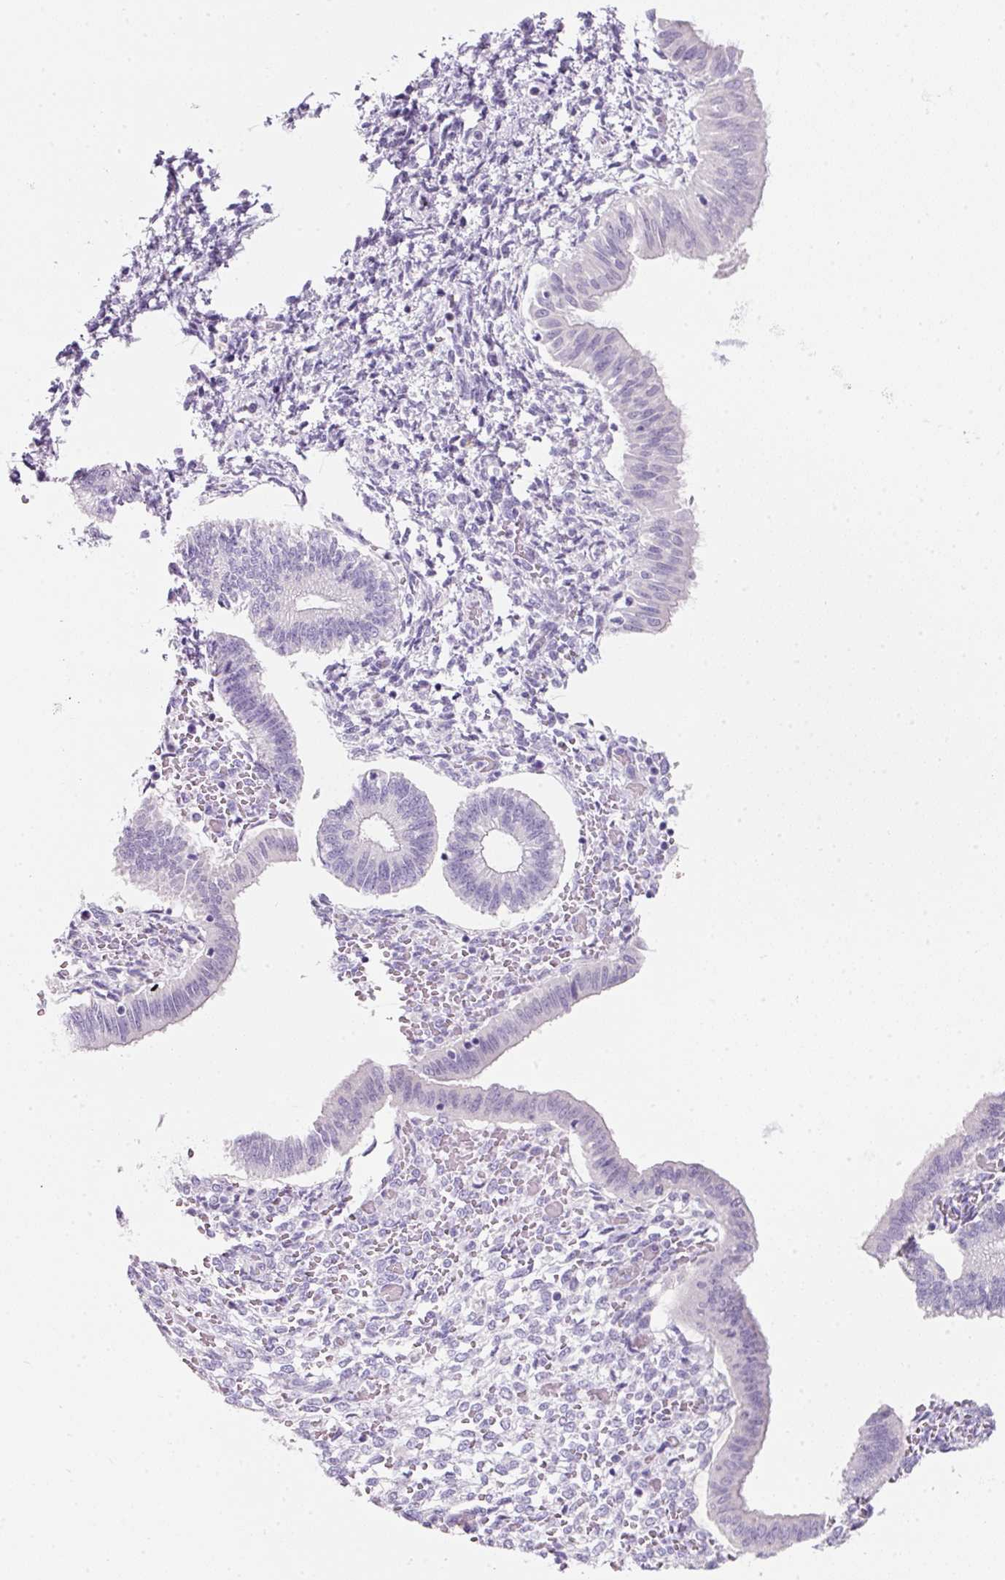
{"staining": {"intensity": "negative", "quantity": "none", "location": "none"}, "tissue": "endometrium", "cell_type": "Cells in endometrial stroma", "image_type": "normal", "snomed": [{"axis": "morphology", "description": "Normal tissue, NOS"}, {"axis": "topography", "description": "Endometrium"}], "caption": "Immunohistochemical staining of normal endometrium demonstrates no significant positivity in cells in endometrial stroma.", "gene": "SLC2A2", "patient": {"sex": "female", "age": 25}}